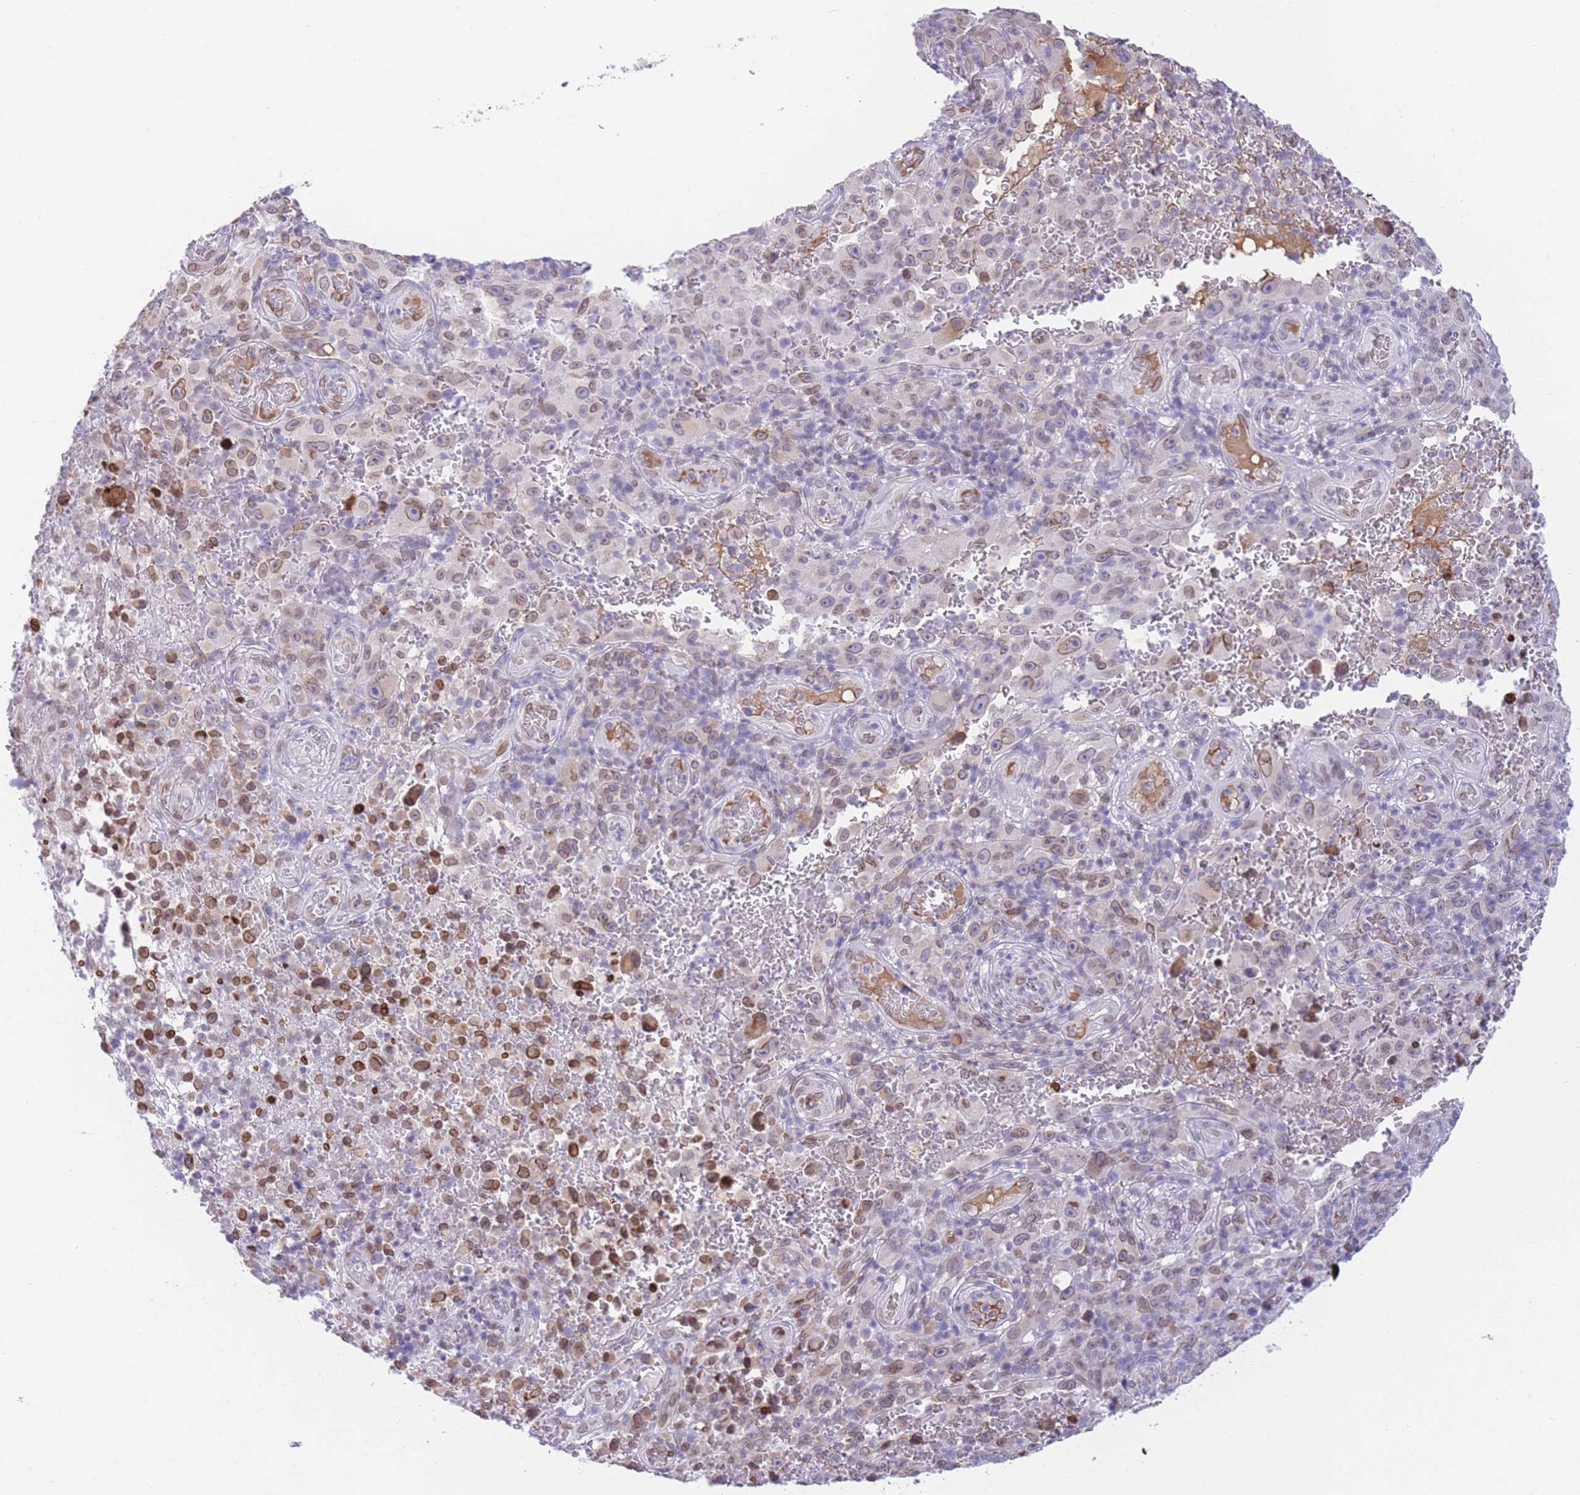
{"staining": {"intensity": "moderate", "quantity": "<25%", "location": "cytoplasmic/membranous,nuclear"}, "tissue": "melanoma", "cell_type": "Tumor cells", "image_type": "cancer", "snomed": [{"axis": "morphology", "description": "Malignant melanoma, NOS"}, {"axis": "topography", "description": "Skin"}], "caption": "Tumor cells demonstrate low levels of moderate cytoplasmic/membranous and nuclear positivity in about <25% of cells in human melanoma.", "gene": "OR10AD1", "patient": {"sex": "female", "age": 82}}